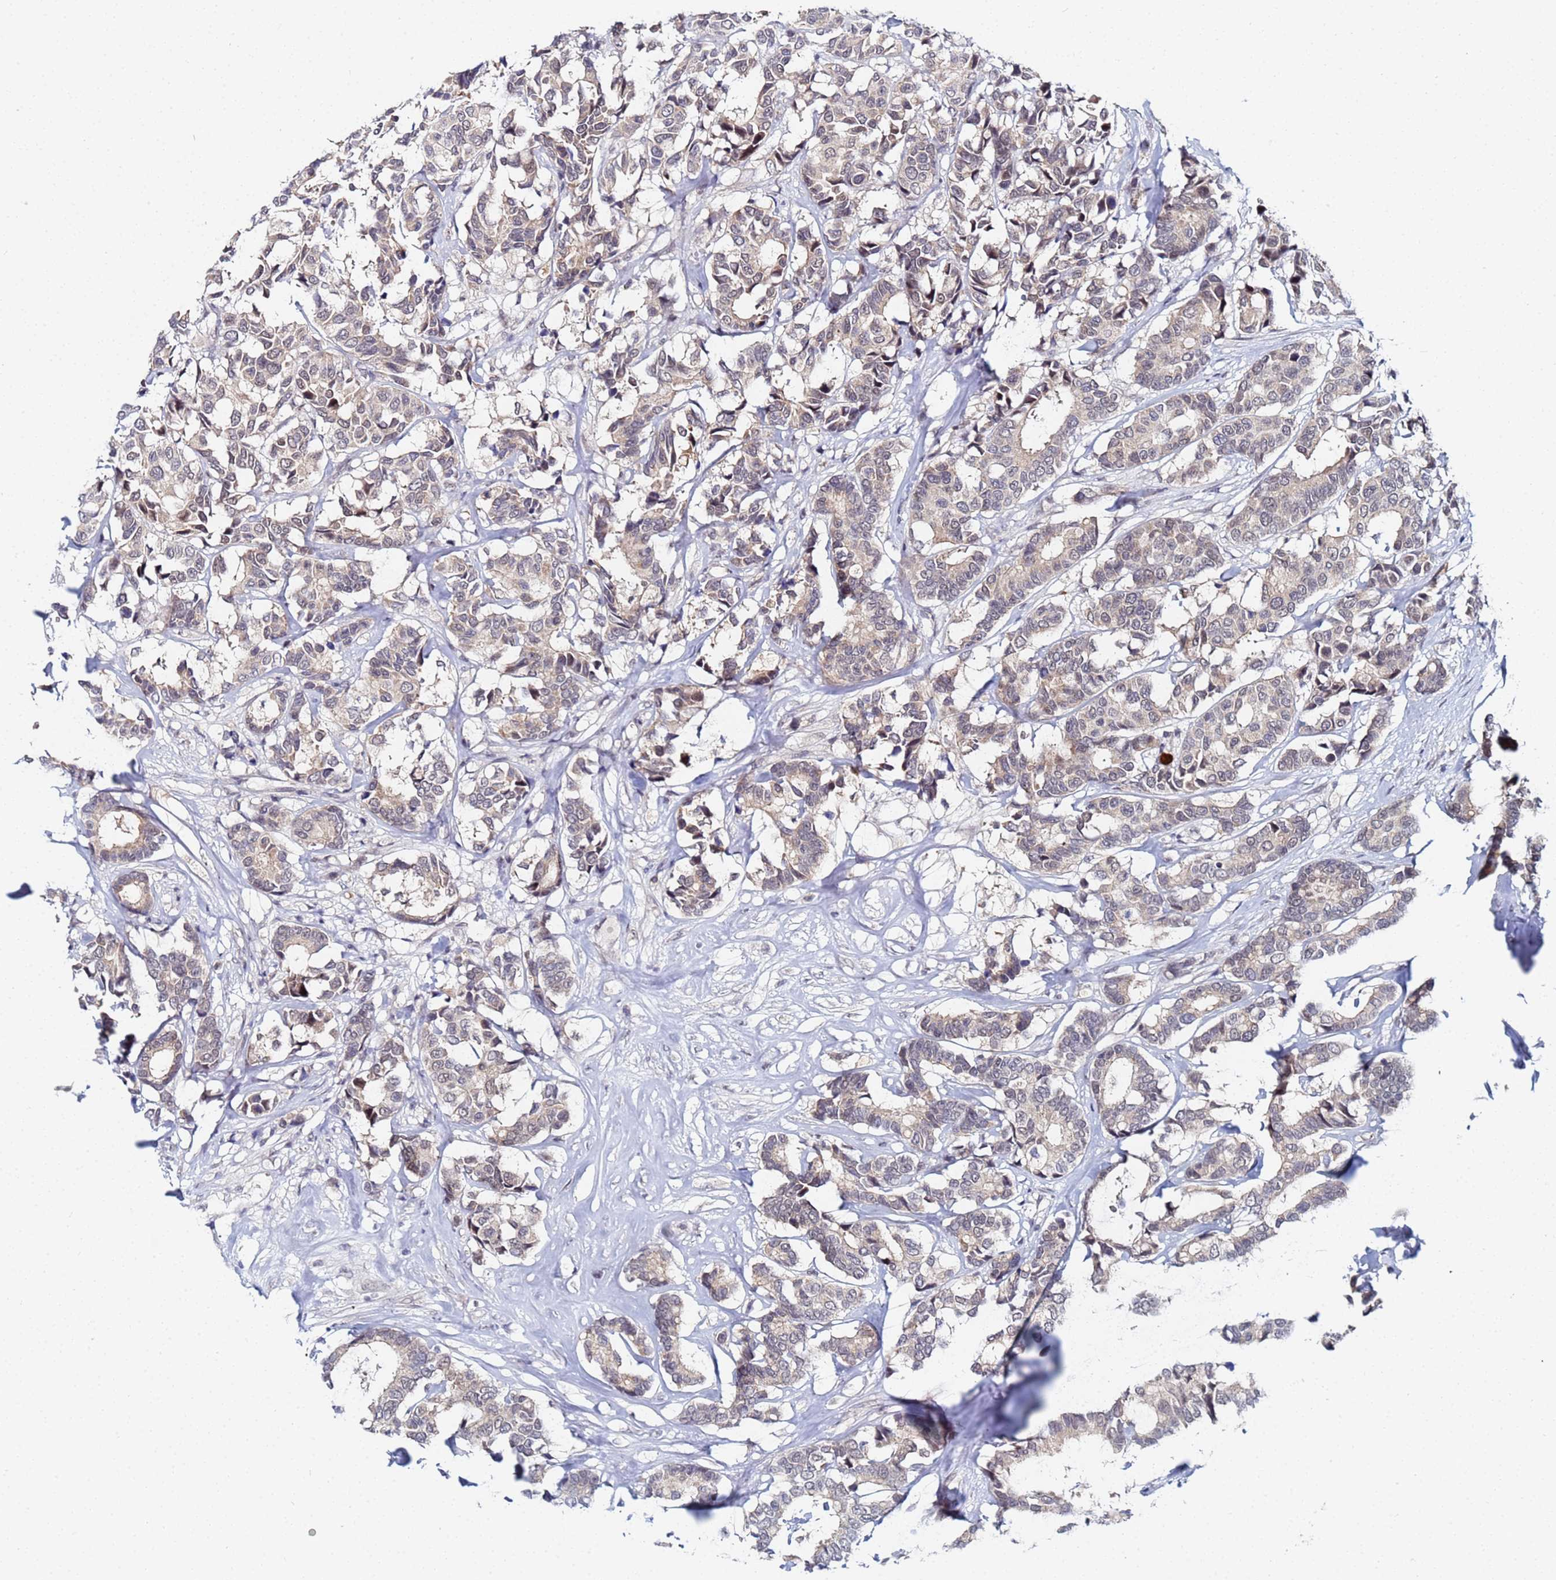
{"staining": {"intensity": "weak", "quantity": ">75%", "location": "cytoplasmic/membranous"}, "tissue": "breast cancer", "cell_type": "Tumor cells", "image_type": "cancer", "snomed": [{"axis": "morphology", "description": "Normal tissue, NOS"}, {"axis": "morphology", "description": "Duct carcinoma"}, {"axis": "topography", "description": "Breast"}], "caption": "An image of human breast infiltrating ductal carcinoma stained for a protein displays weak cytoplasmic/membranous brown staining in tumor cells.", "gene": "MTCL1", "patient": {"sex": "female", "age": 87}}